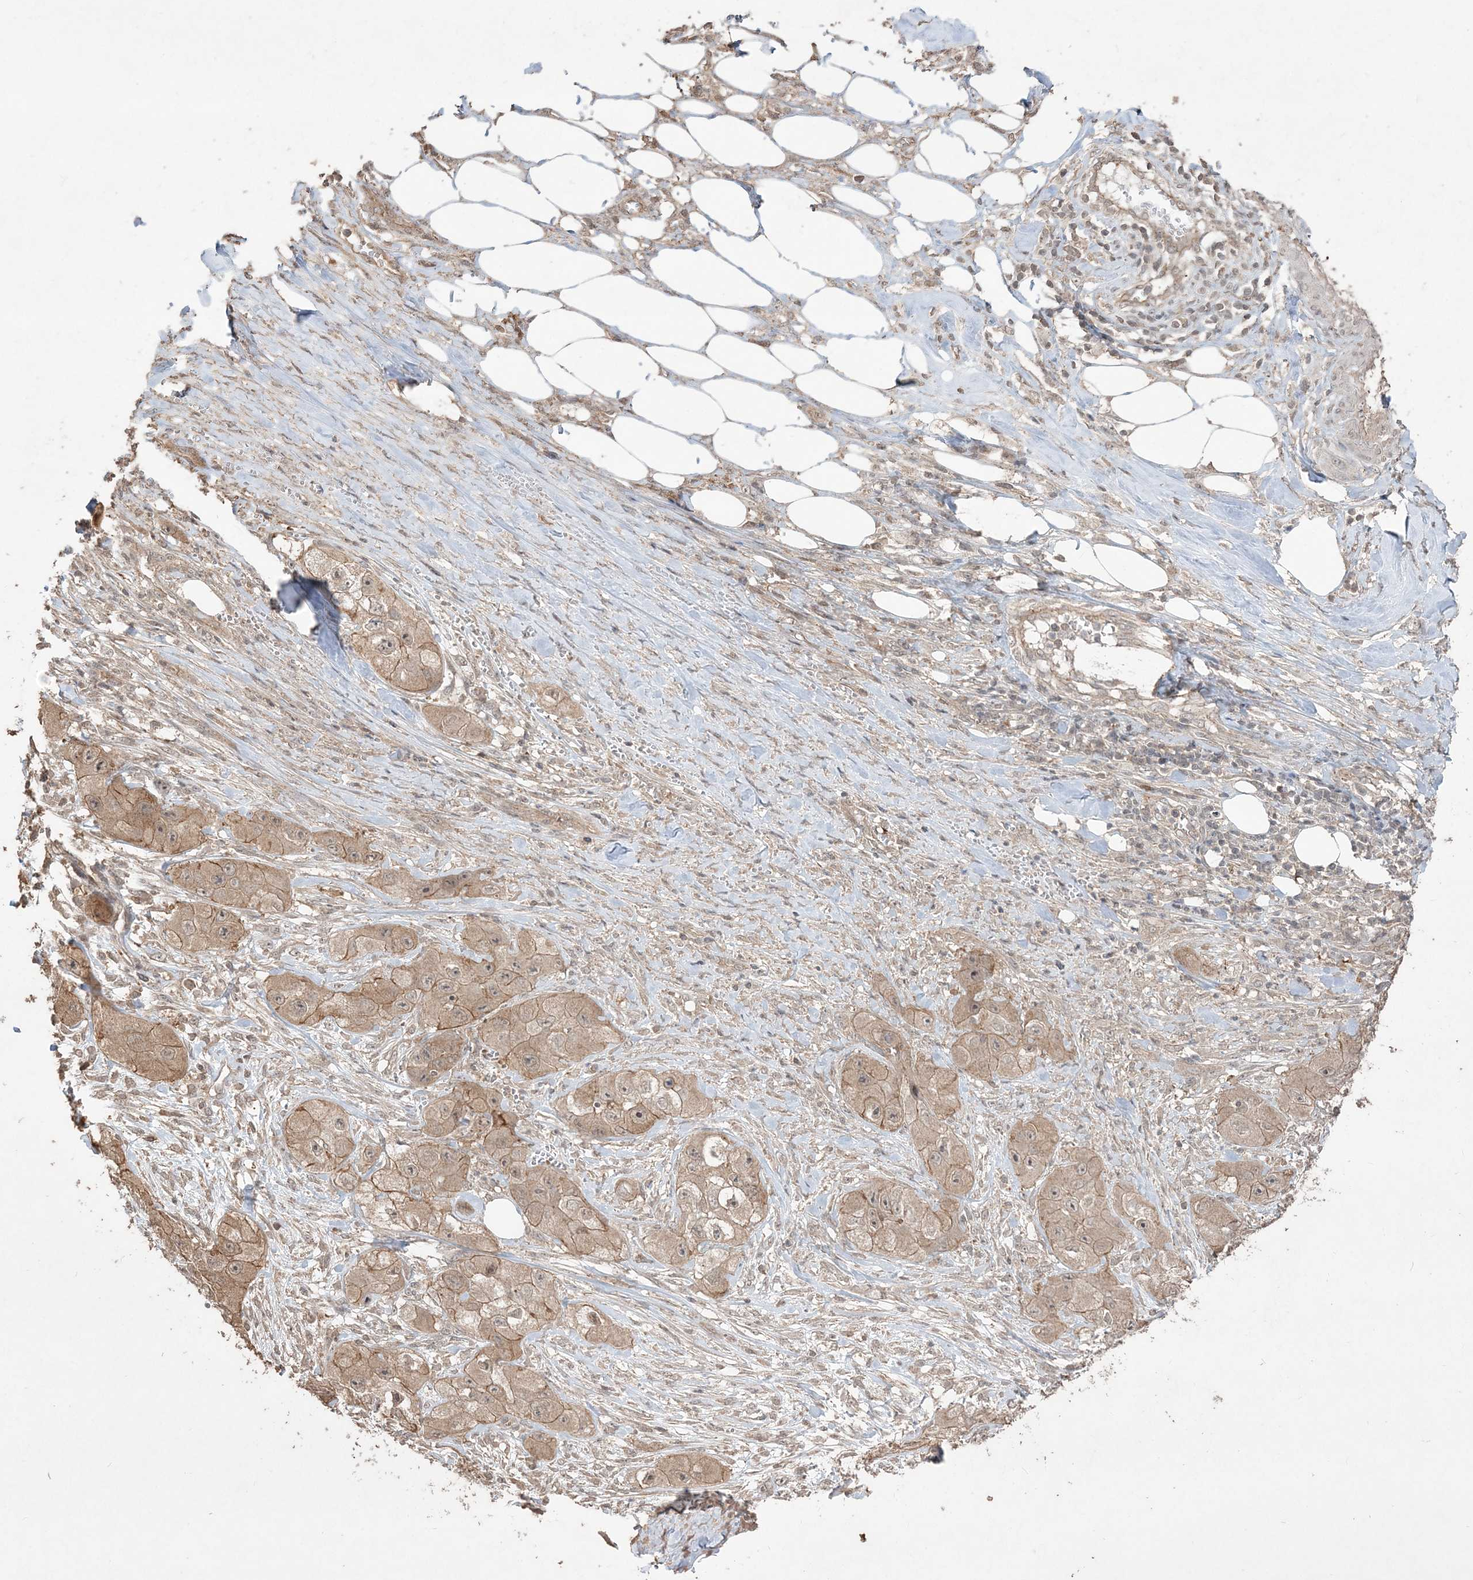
{"staining": {"intensity": "weak", "quantity": ">75%", "location": "cytoplasmic/membranous"}, "tissue": "skin cancer", "cell_type": "Tumor cells", "image_type": "cancer", "snomed": [{"axis": "morphology", "description": "Squamous cell carcinoma, NOS"}, {"axis": "topography", "description": "Skin"}, {"axis": "topography", "description": "Subcutis"}], "caption": "Protein staining of skin squamous cell carcinoma tissue reveals weak cytoplasmic/membranous expression in approximately >75% of tumor cells.", "gene": "EHHADH", "patient": {"sex": "male", "age": 73}}